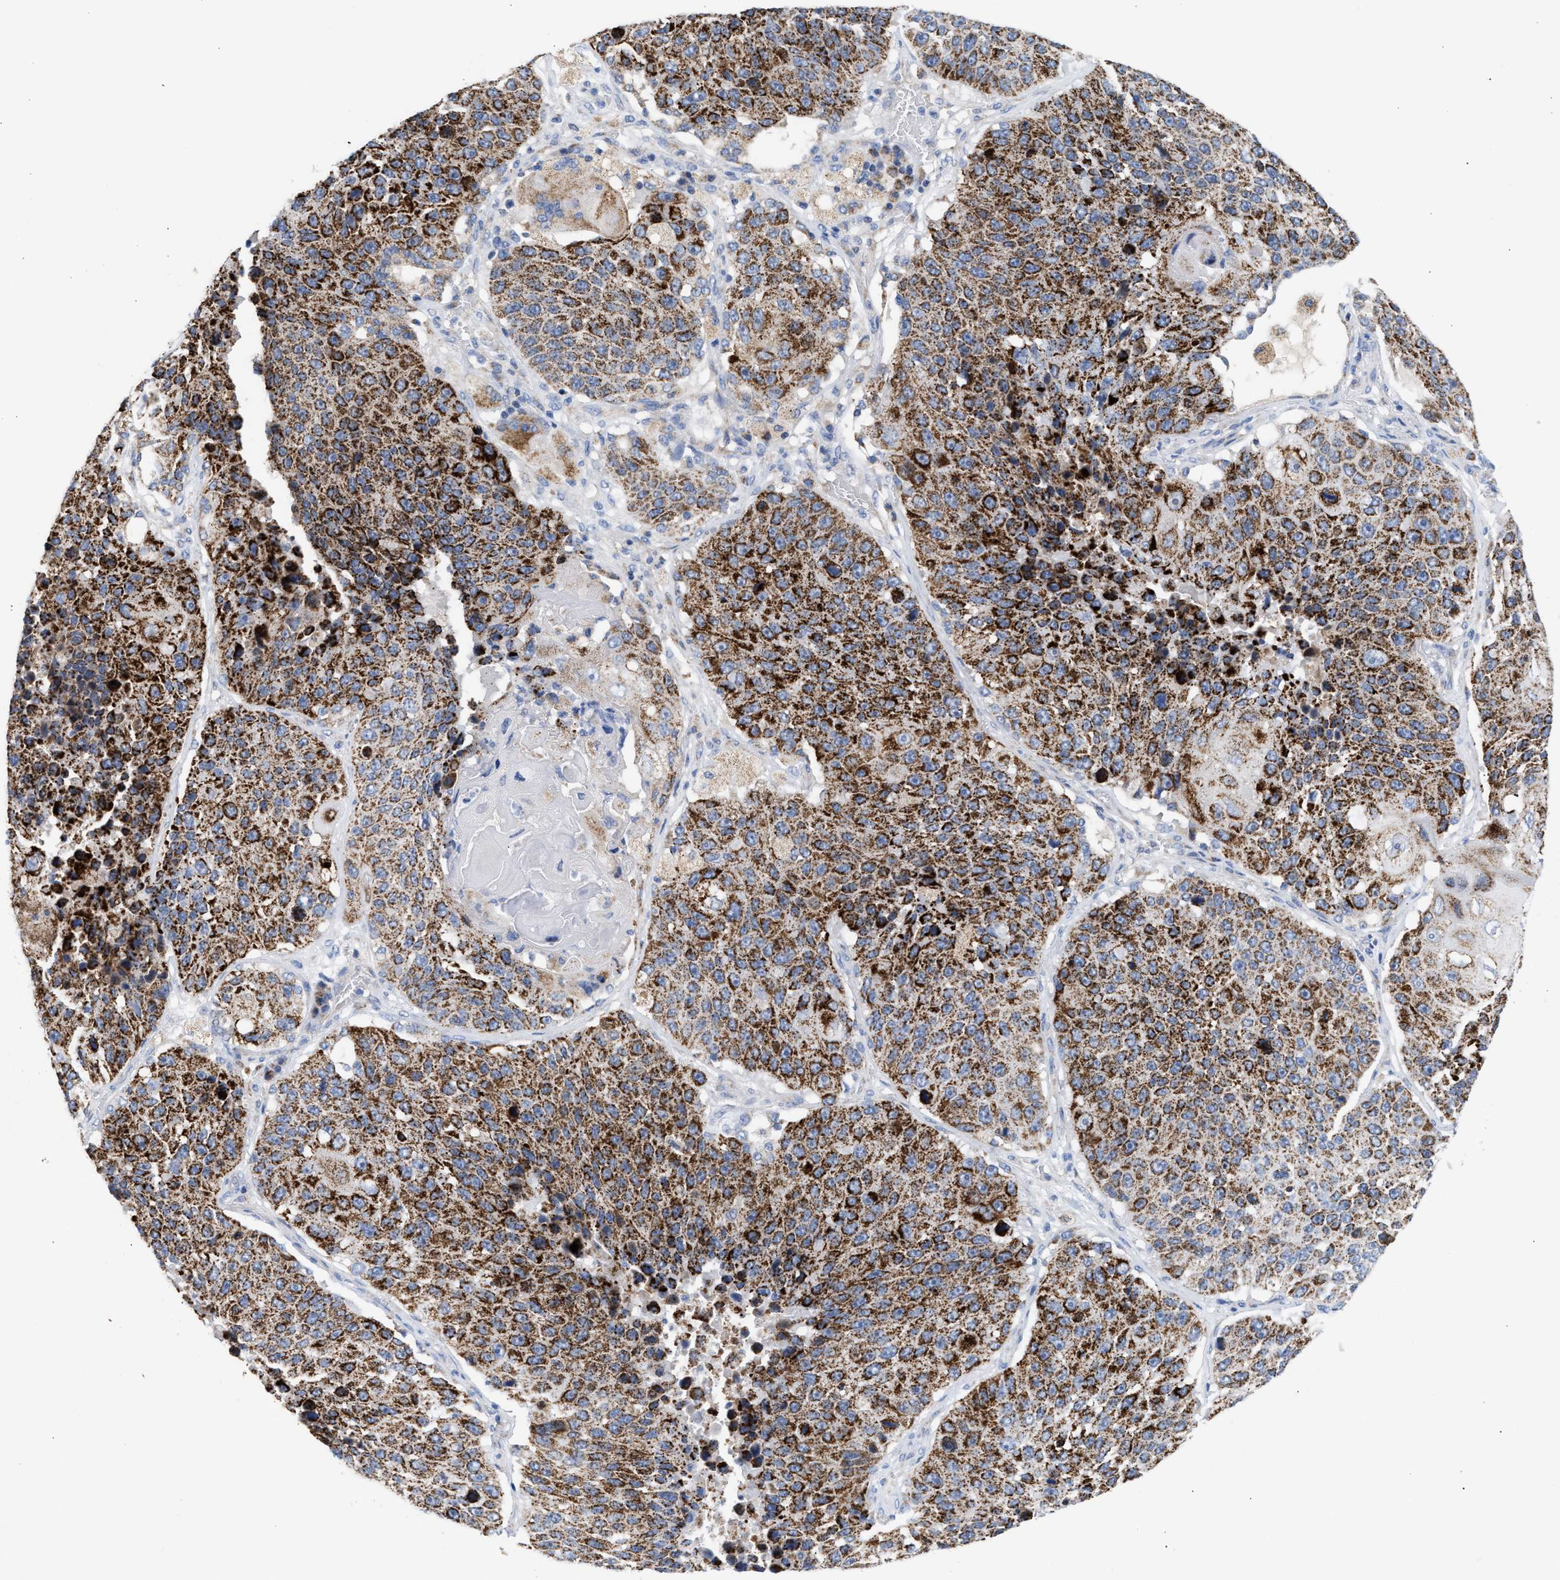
{"staining": {"intensity": "strong", "quantity": ">75%", "location": "cytoplasmic/membranous"}, "tissue": "lung cancer", "cell_type": "Tumor cells", "image_type": "cancer", "snomed": [{"axis": "morphology", "description": "Squamous cell carcinoma, NOS"}, {"axis": "topography", "description": "Lung"}], "caption": "Protein analysis of lung cancer (squamous cell carcinoma) tissue displays strong cytoplasmic/membranous staining in approximately >75% of tumor cells.", "gene": "ACOT13", "patient": {"sex": "male", "age": 61}}